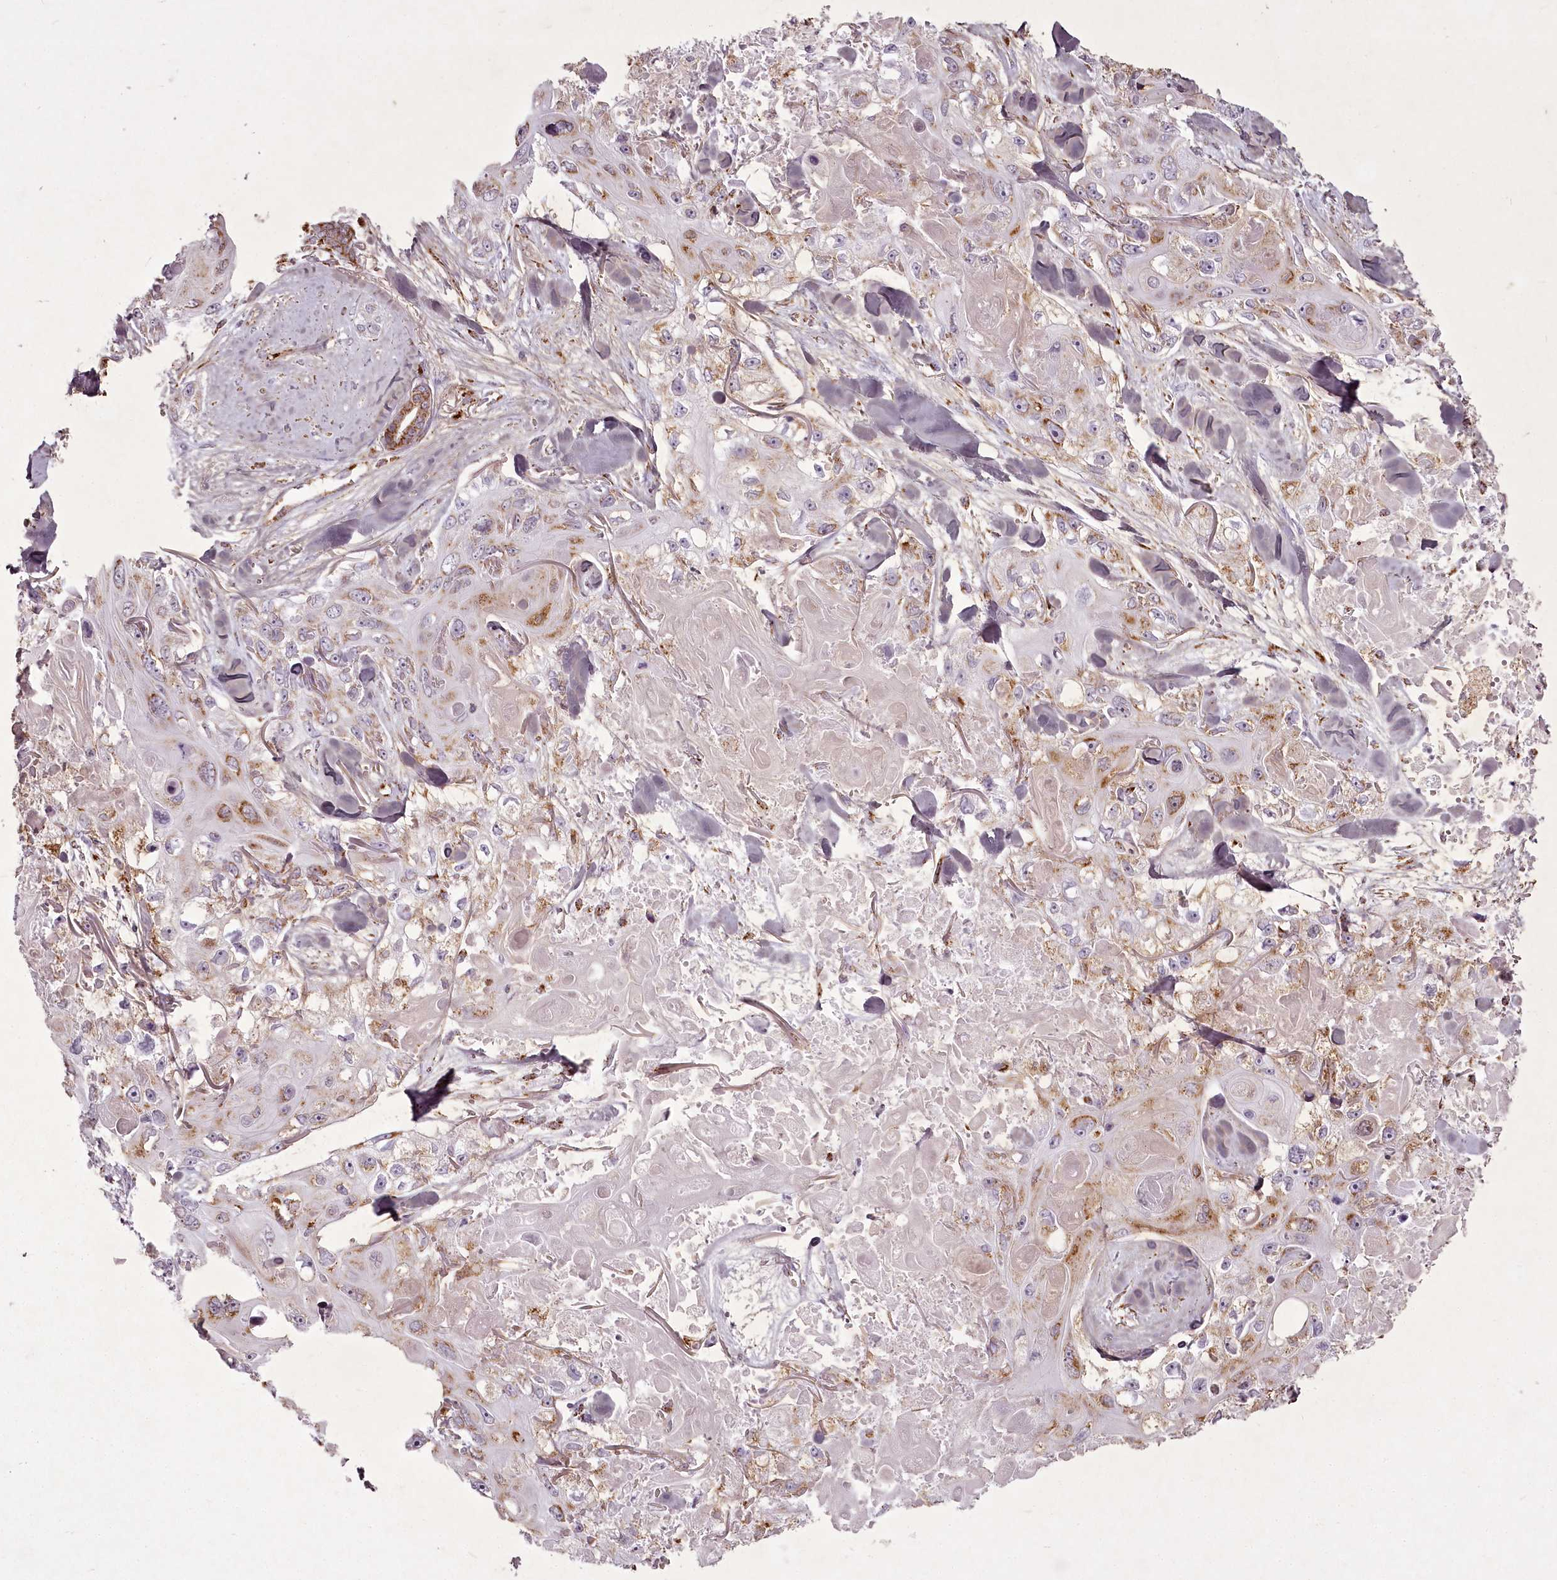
{"staining": {"intensity": "moderate", "quantity": "<25%", "location": "cytoplasmic/membranous"}, "tissue": "skin cancer", "cell_type": "Tumor cells", "image_type": "cancer", "snomed": [{"axis": "morphology", "description": "Normal tissue, NOS"}, {"axis": "morphology", "description": "Squamous cell carcinoma, NOS"}, {"axis": "topography", "description": "Skin"}], "caption": "Protein positivity by immunohistochemistry (IHC) reveals moderate cytoplasmic/membranous staining in about <25% of tumor cells in skin cancer. (DAB = brown stain, brightfield microscopy at high magnification).", "gene": "CHCHD2", "patient": {"sex": "male", "age": 72}}